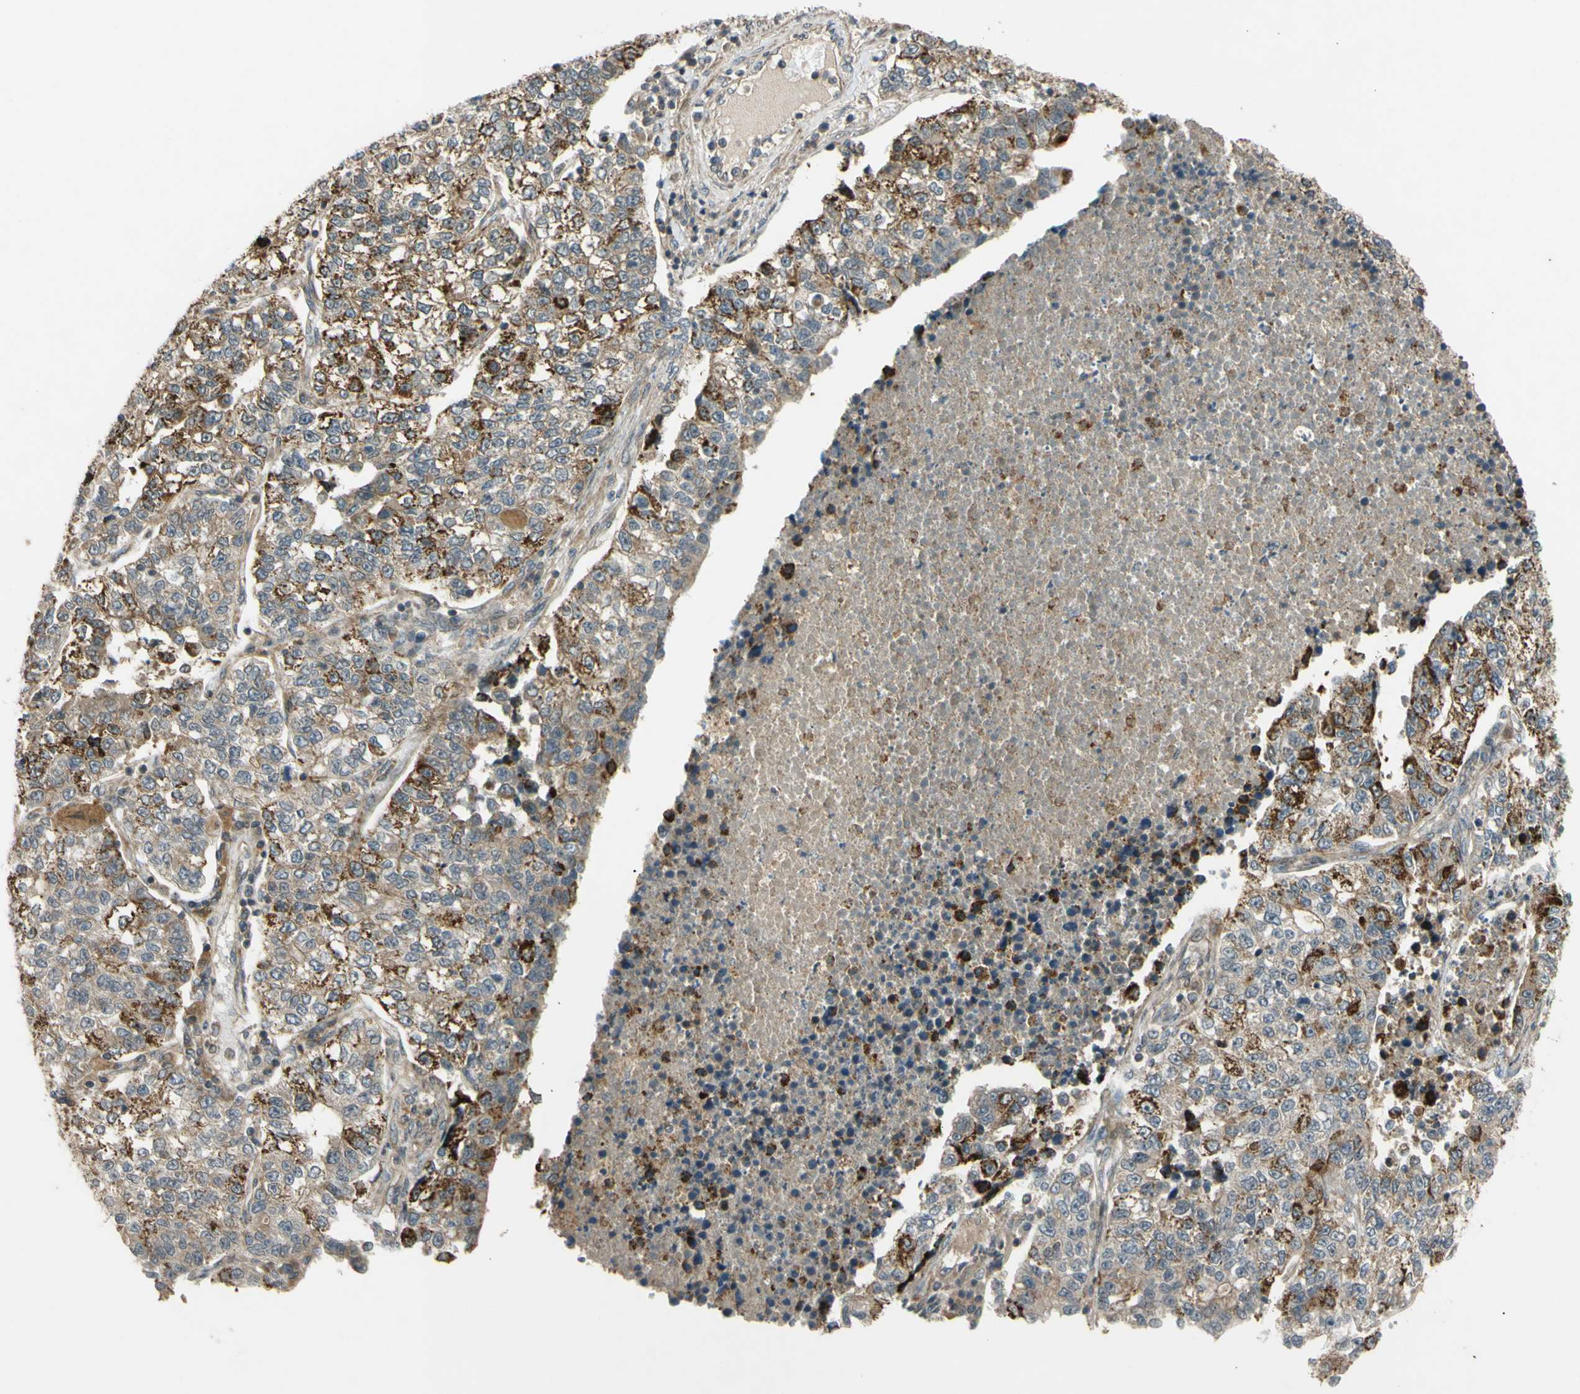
{"staining": {"intensity": "moderate", "quantity": ">75%", "location": "cytoplasmic/membranous"}, "tissue": "lung cancer", "cell_type": "Tumor cells", "image_type": "cancer", "snomed": [{"axis": "morphology", "description": "Adenocarcinoma, NOS"}, {"axis": "topography", "description": "Lung"}], "caption": "Moderate cytoplasmic/membranous positivity is present in about >75% of tumor cells in adenocarcinoma (lung). (brown staining indicates protein expression, while blue staining denotes nuclei).", "gene": "FLII", "patient": {"sex": "male", "age": 49}}